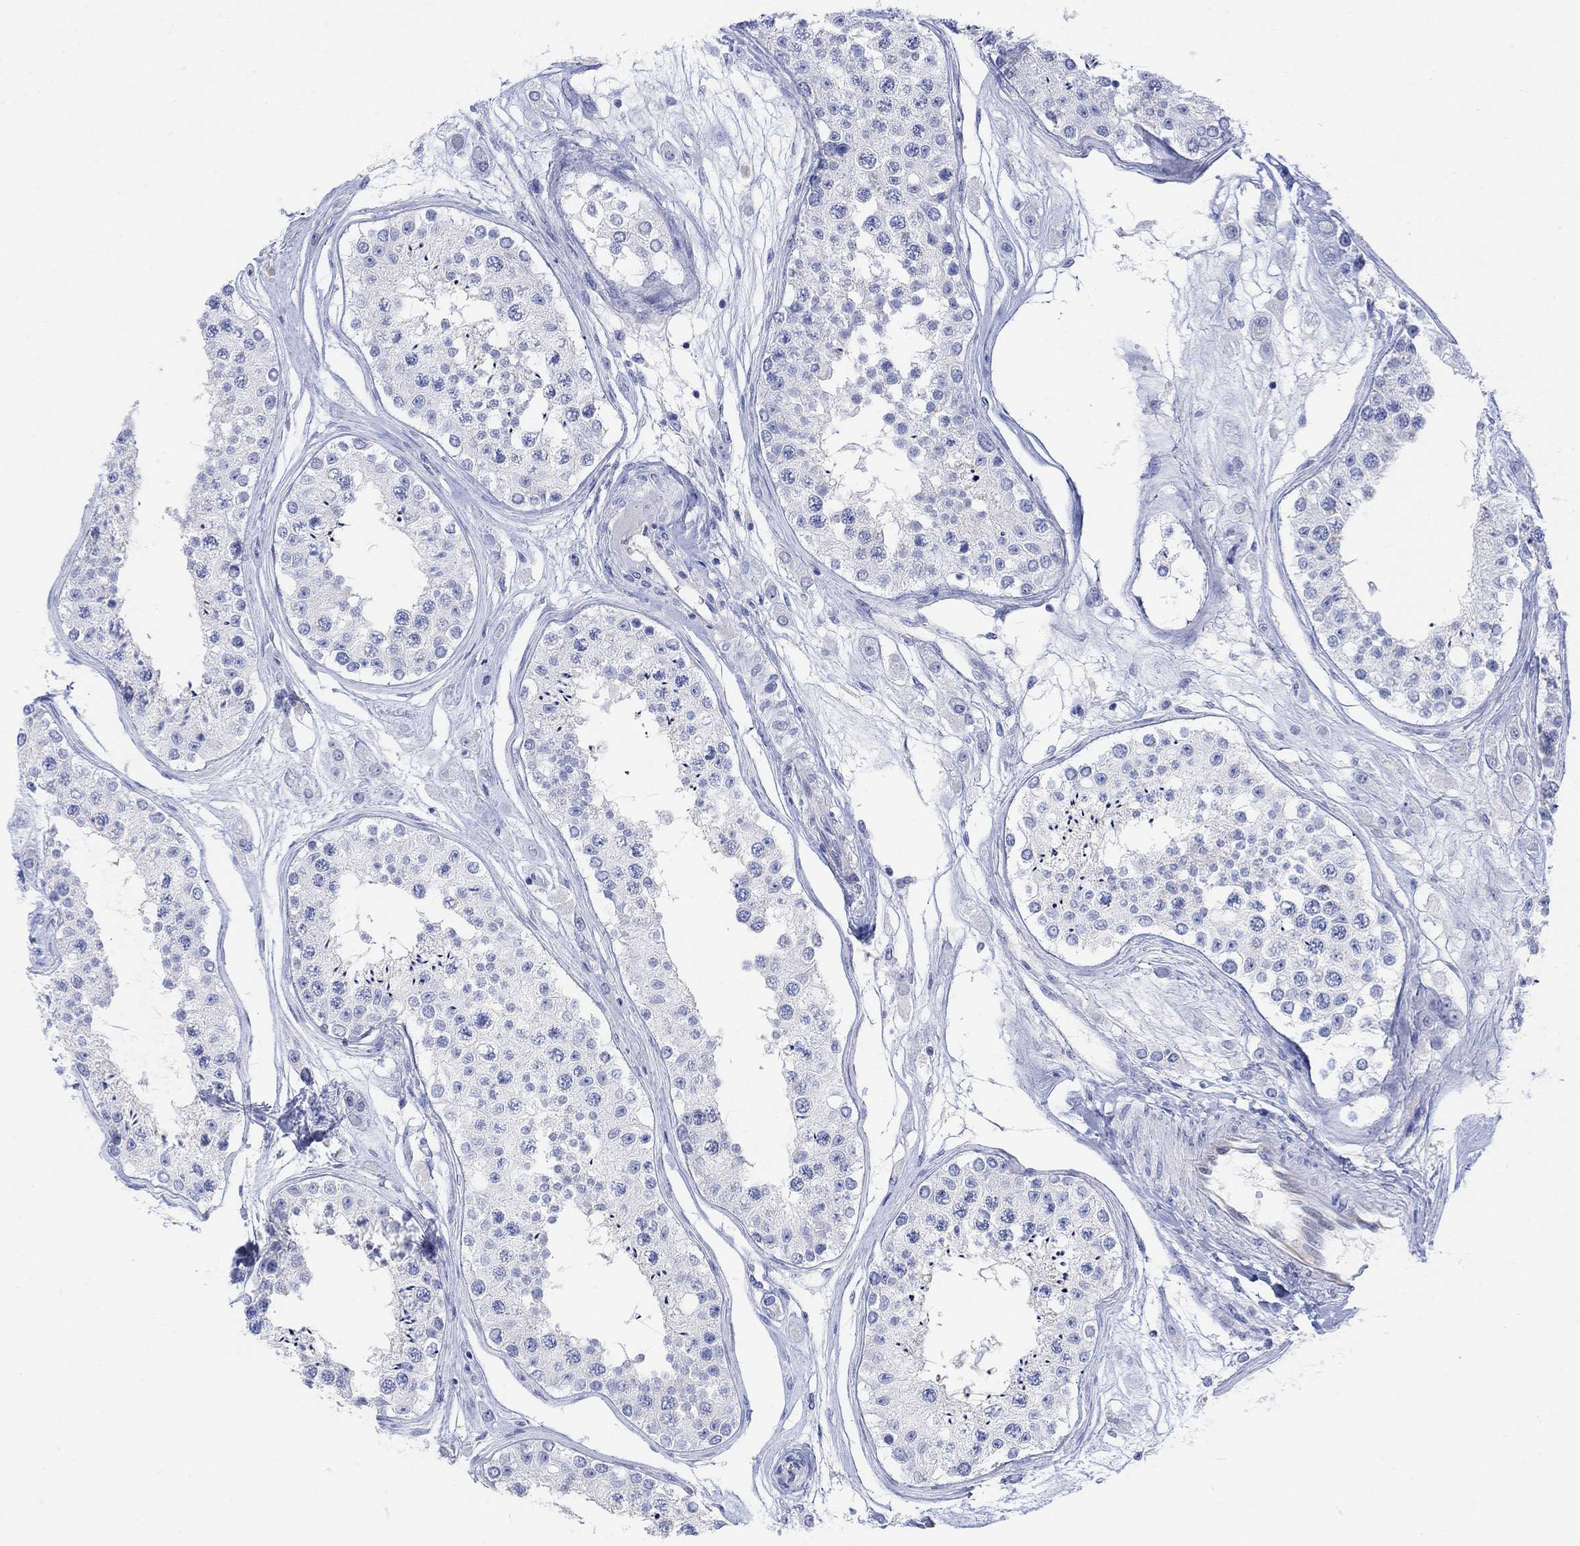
{"staining": {"intensity": "negative", "quantity": "none", "location": "none"}, "tissue": "testis", "cell_type": "Cells in seminiferous ducts", "image_type": "normal", "snomed": [{"axis": "morphology", "description": "Normal tissue, NOS"}, {"axis": "topography", "description": "Testis"}], "caption": "Histopathology image shows no protein expression in cells in seminiferous ducts of benign testis. Brightfield microscopy of IHC stained with DAB (brown) and hematoxylin (blue), captured at high magnification.", "gene": "GNG13", "patient": {"sex": "male", "age": 25}}